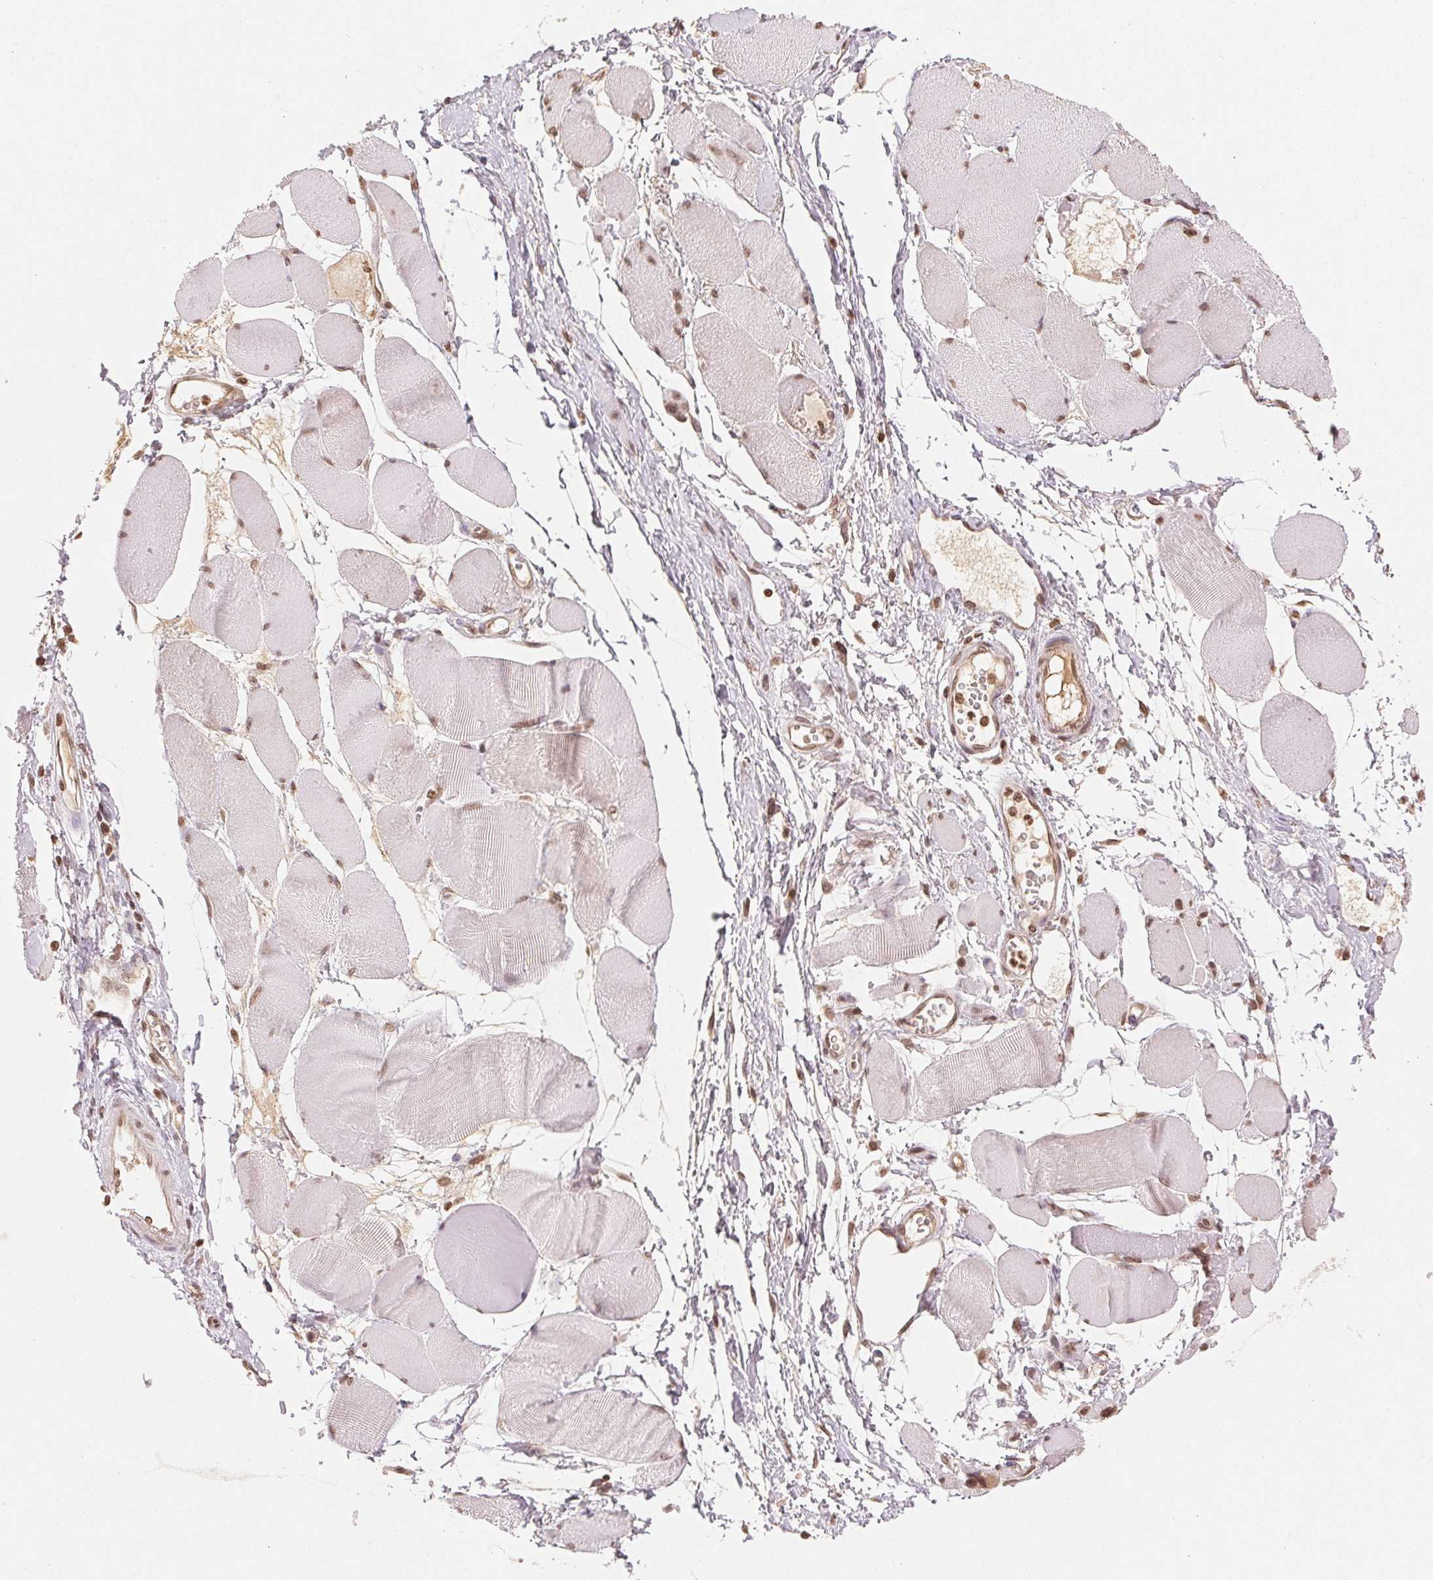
{"staining": {"intensity": "weak", "quantity": ">75%", "location": "nuclear"}, "tissue": "skeletal muscle", "cell_type": "Myocytes", "image_type": "normal", "snomed": [{"axis": "morphology", "description": "Normal tissue, NOS"}, {"axis": "topography", "description": "Skeletal muscle"}], "caption": "Brown immunohistochemical staining in benign human skeletal muscle shows weak nuclear positivity in about >75% of myocytes.", "gene": "TBP", "patient": {"sex": "female", "age": 75}}